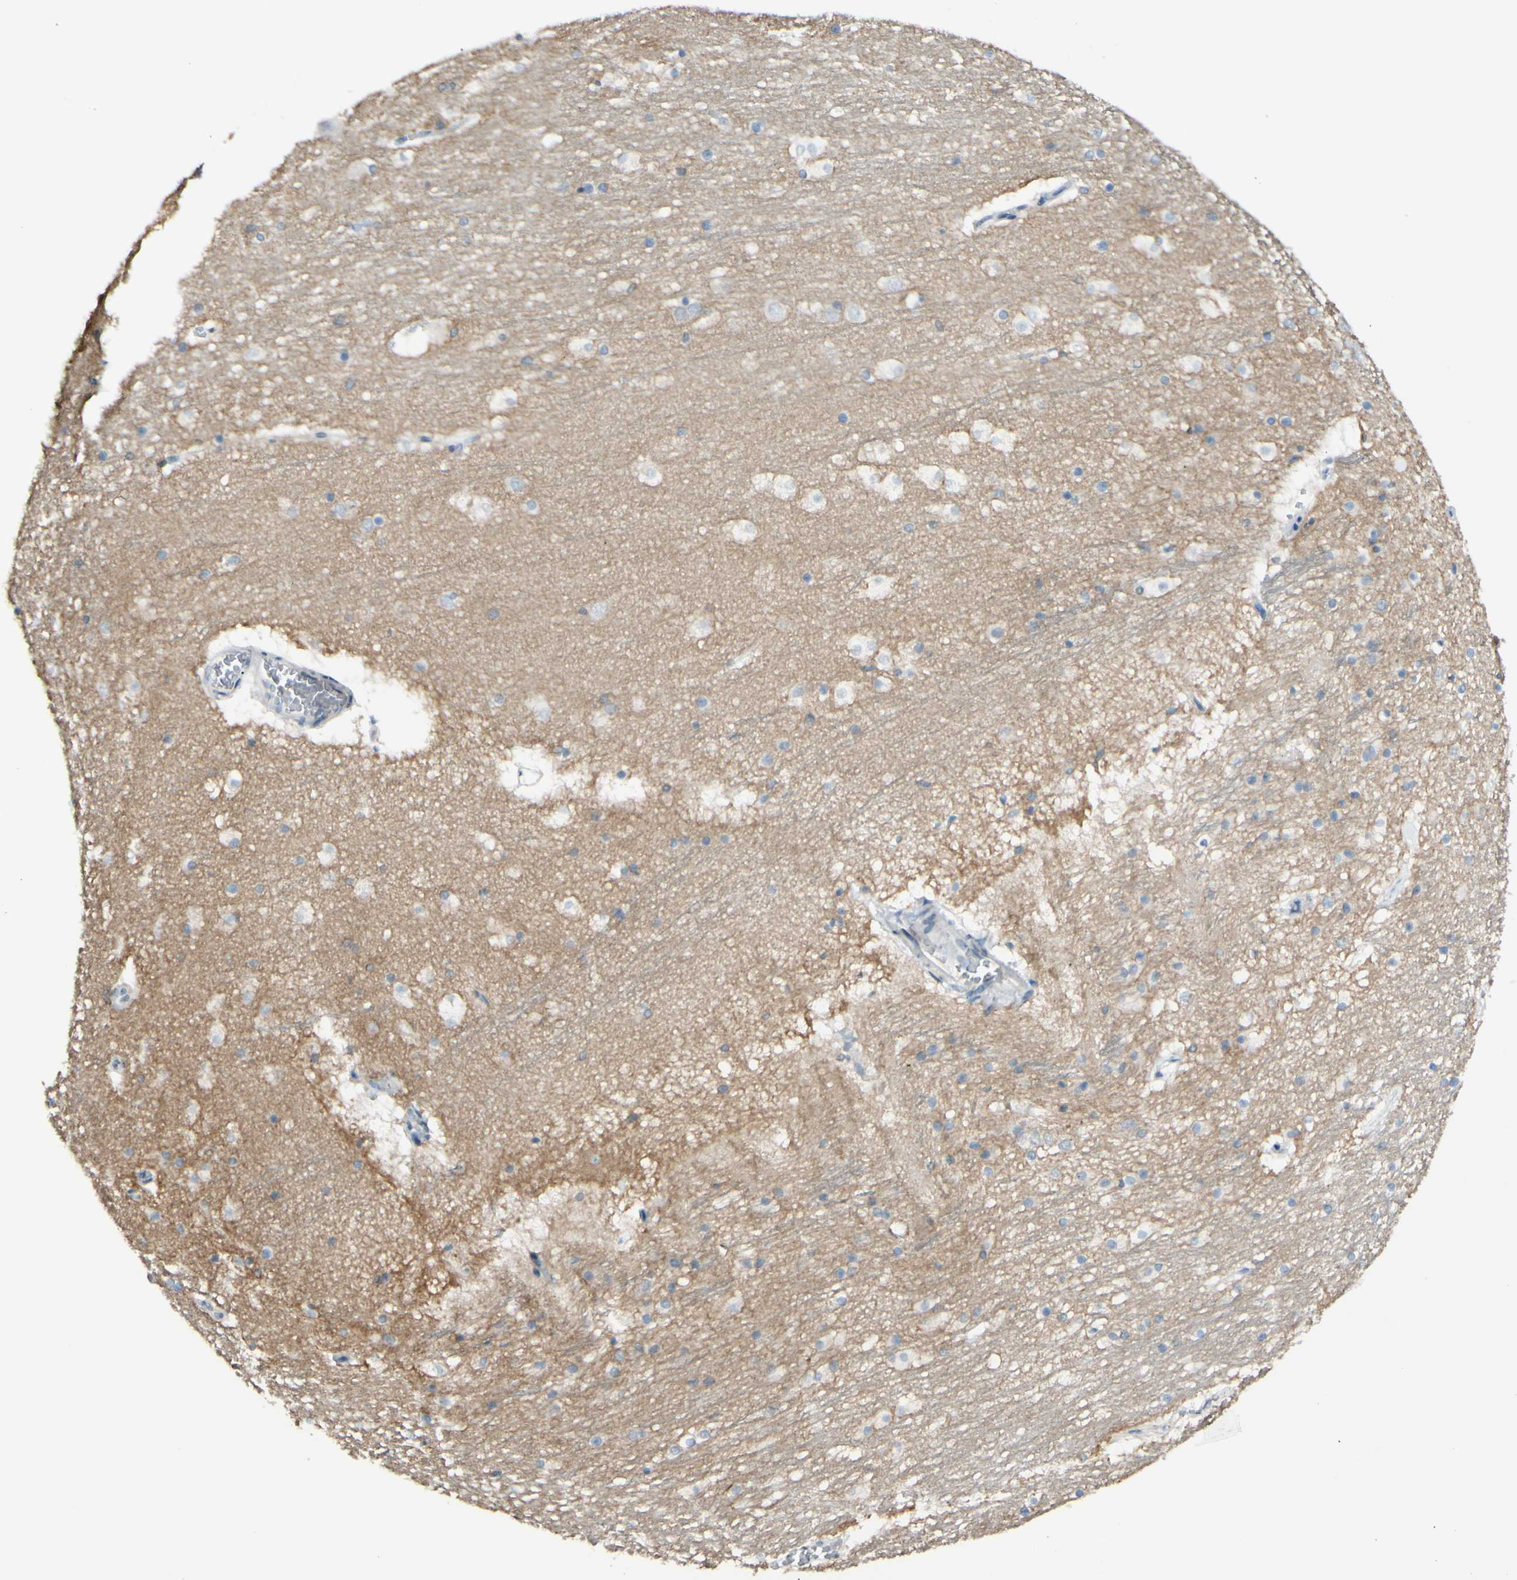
{"staining": {"intensity": "negative", "quantity": "none", "location": "none"}, "tissue": "hippocampus", "cell_type": "Glial cells", "image_type": "normal", "snomed": [{"axis": "morphology", "description": "Normal tissue, NOS"}, {"axis": "topography", "description": "Hippocampus"}], "caption": "IHC of normal human hippocampus demonstrates no positivity in glial cells.", "gene": "PTTG1", "patient": {"sex": "male", "age": 45}}